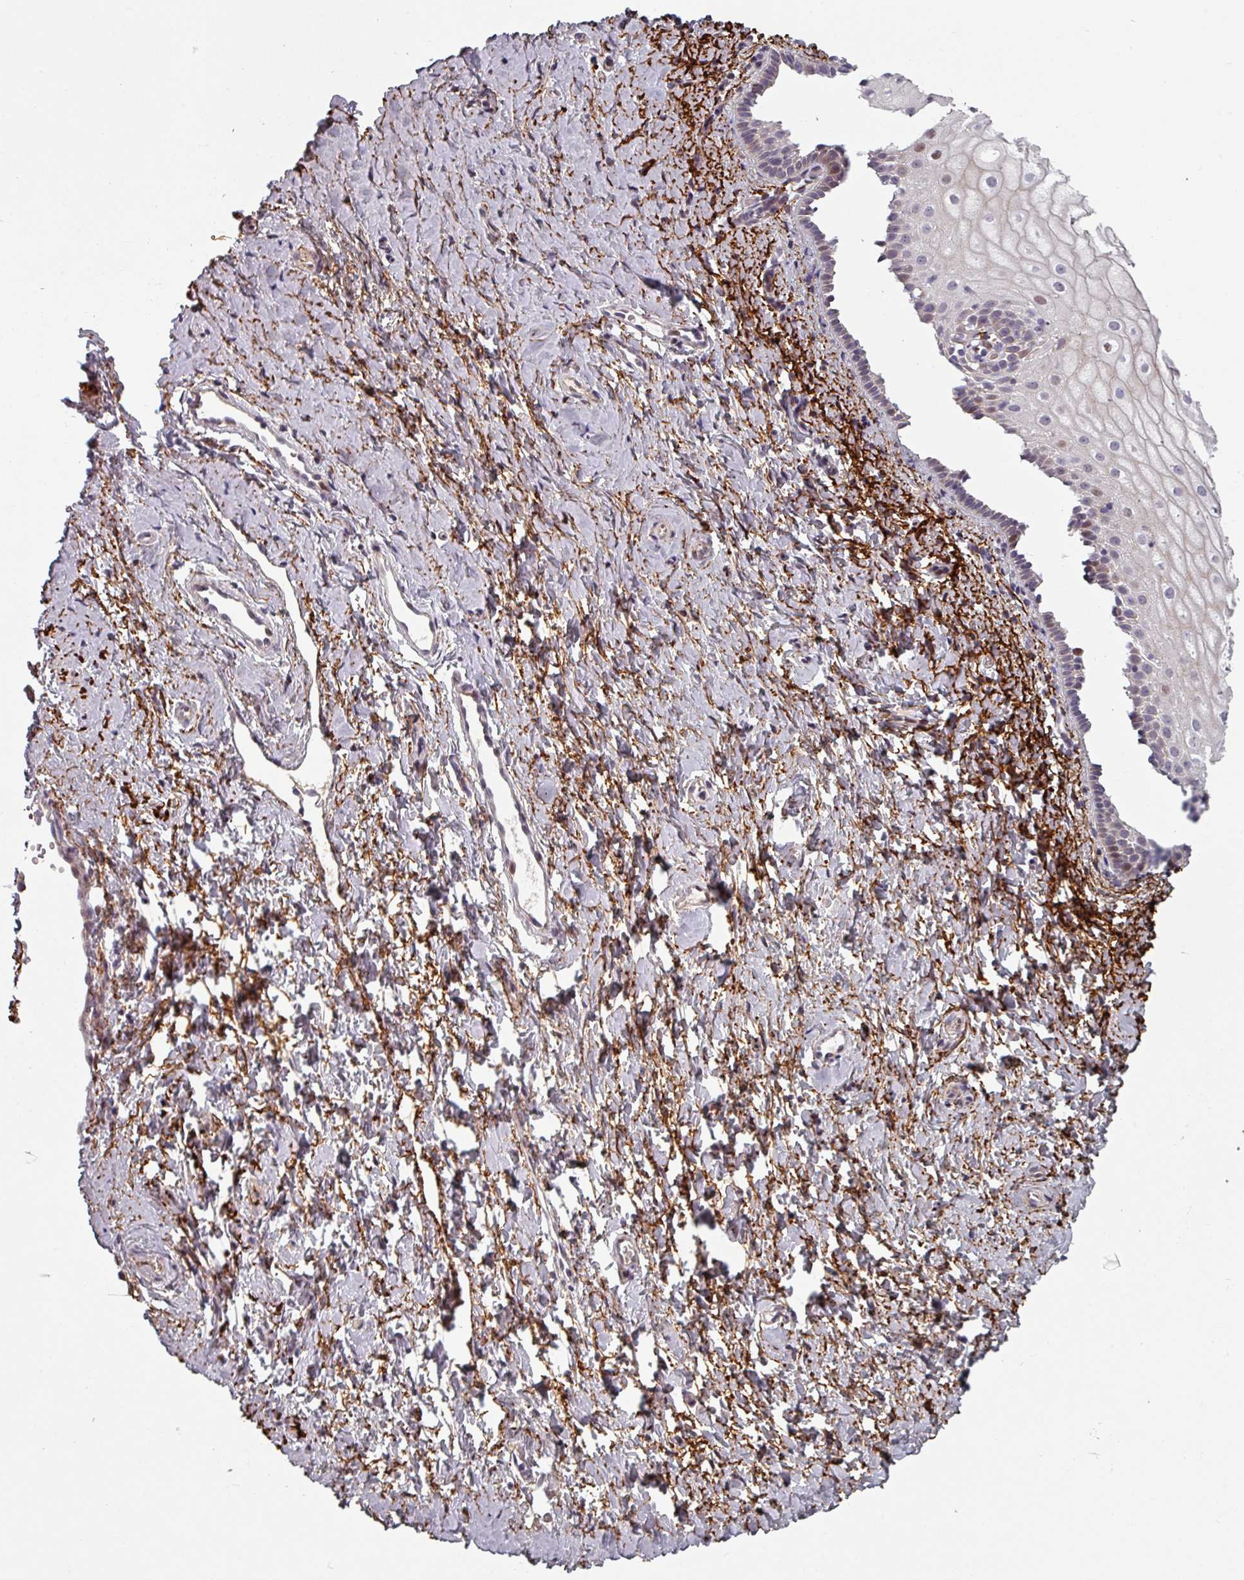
{"staining": {"intensity": "moderate", "quantity": "<25%", "location": "nuclear"}, "tissue": "vagina", "cell_type": "Squamous epithelial cells", "image_type": "normal", "snomed": [{"axis": "morphology", "description": "Normal tissue, NOS"}, {"axis": "topography", "description": "Vagina"}], "caption": "High-power microscopy captured an immunohistochemistry (IHC) micrograph of benign vagina, revealing moderate nuclear positivity in approximately <25% of squamous epithelial cells. The protein is stained brown, and the nuclei are stained in blue (DAB IHC with brightfield microscopy, high magnification).", "gene": "CYB5RL", "patient": {"sex": "female", "age": 56}}